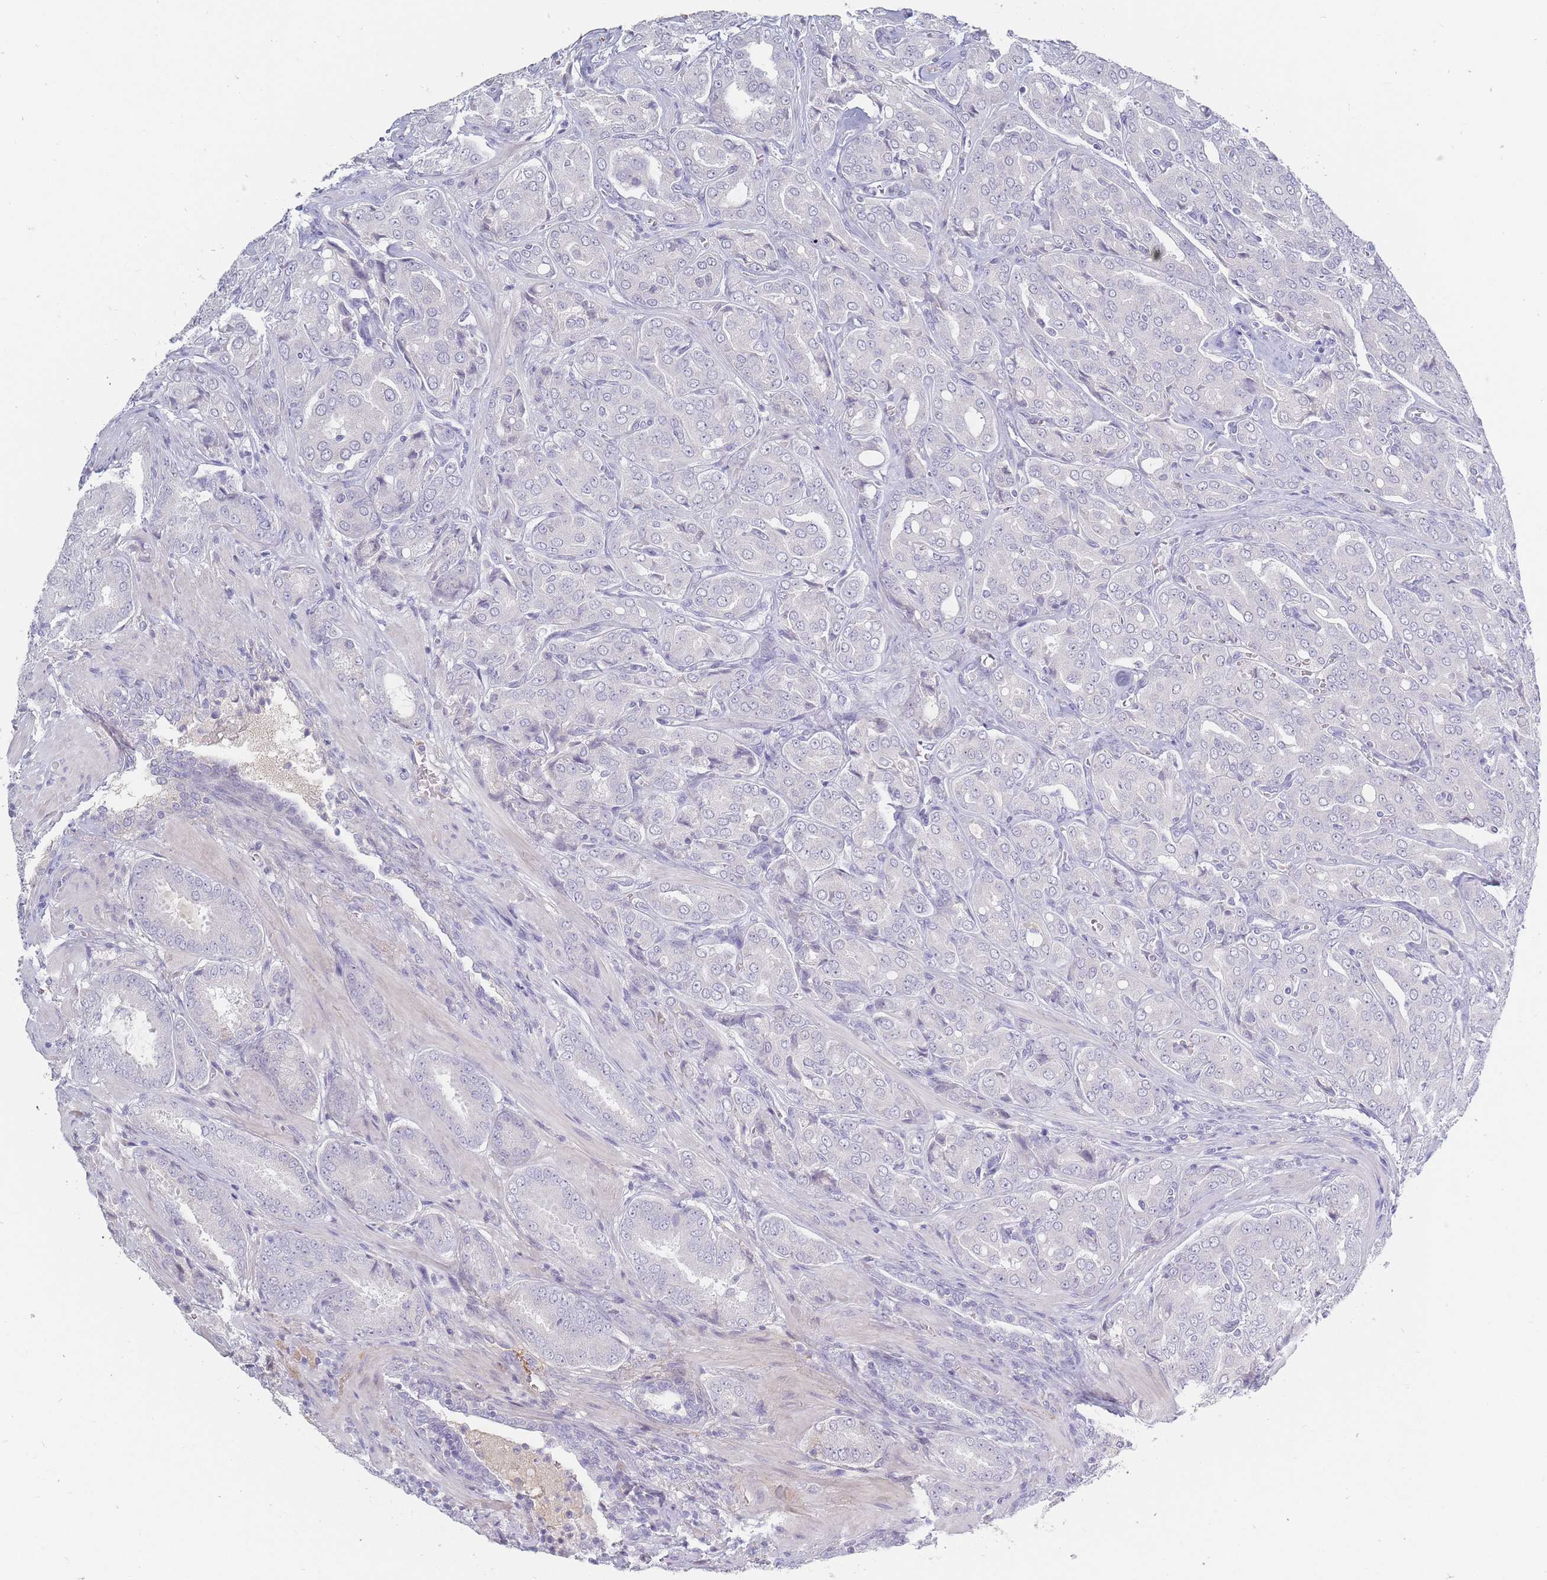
{"staining": {"intensity": "negative", "quantity": "none", "location": "none"}, "tissue": "prostate cancer", "cell_type": "Tumor cells", "image_type": "cancer", "snomed": [{"axis": "morphology", "description": "Adenocarcinoma, High grade"}, {"axis": "topography", "description": "Prostate"}], "caption": "Histopathology image shows no protein staining in tumor cells of prostate adenocarcinoma (high-grade) tissue.", "gene": "PRG4", "patient": {"sex": "male", "age": 68}}